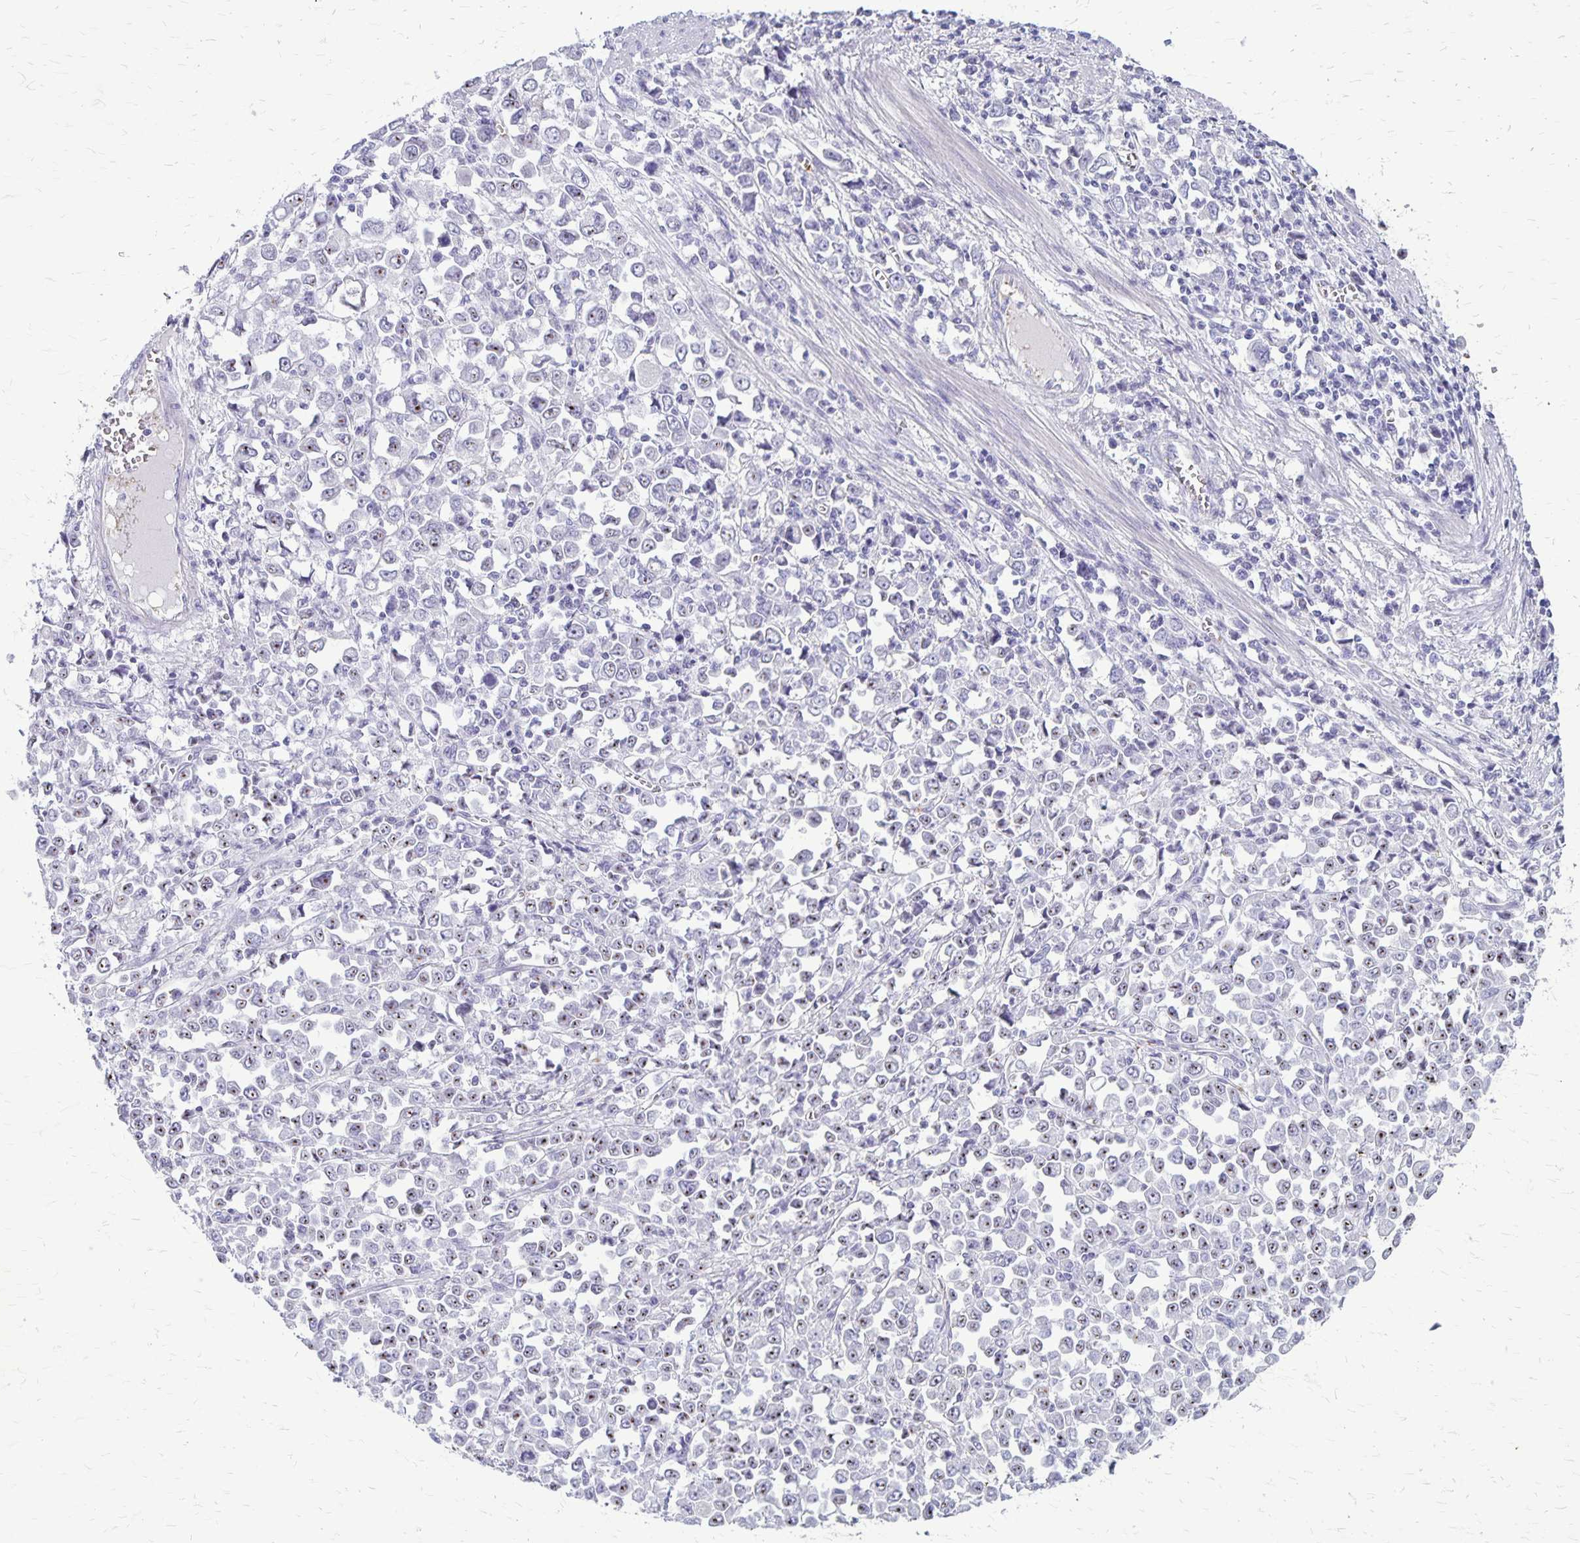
{"staining": {"intensity": "negative", "quantity": "none", "location": "none"}, "tissue": "stomach cancer", "cell_type": "Tumor cells", "image_type": "cancer", "snomed": [{"axis": "morphology", "description": "Adenocarcinoma, NOS"}, {"axis": "topography", "description": "Stomach, upper"}], "caption": "Immunohistochemical staining of human stomach cancer (adenocarcinoma) displays no significant positivity in tumor cells. (DAB (3,3'-diaminobenzidine) immunohistochemistry (IHC) visualized using brightfield microscopy, high magnification).", "gene": "GP9", "patient": {"sex": "male", "age": 70}}